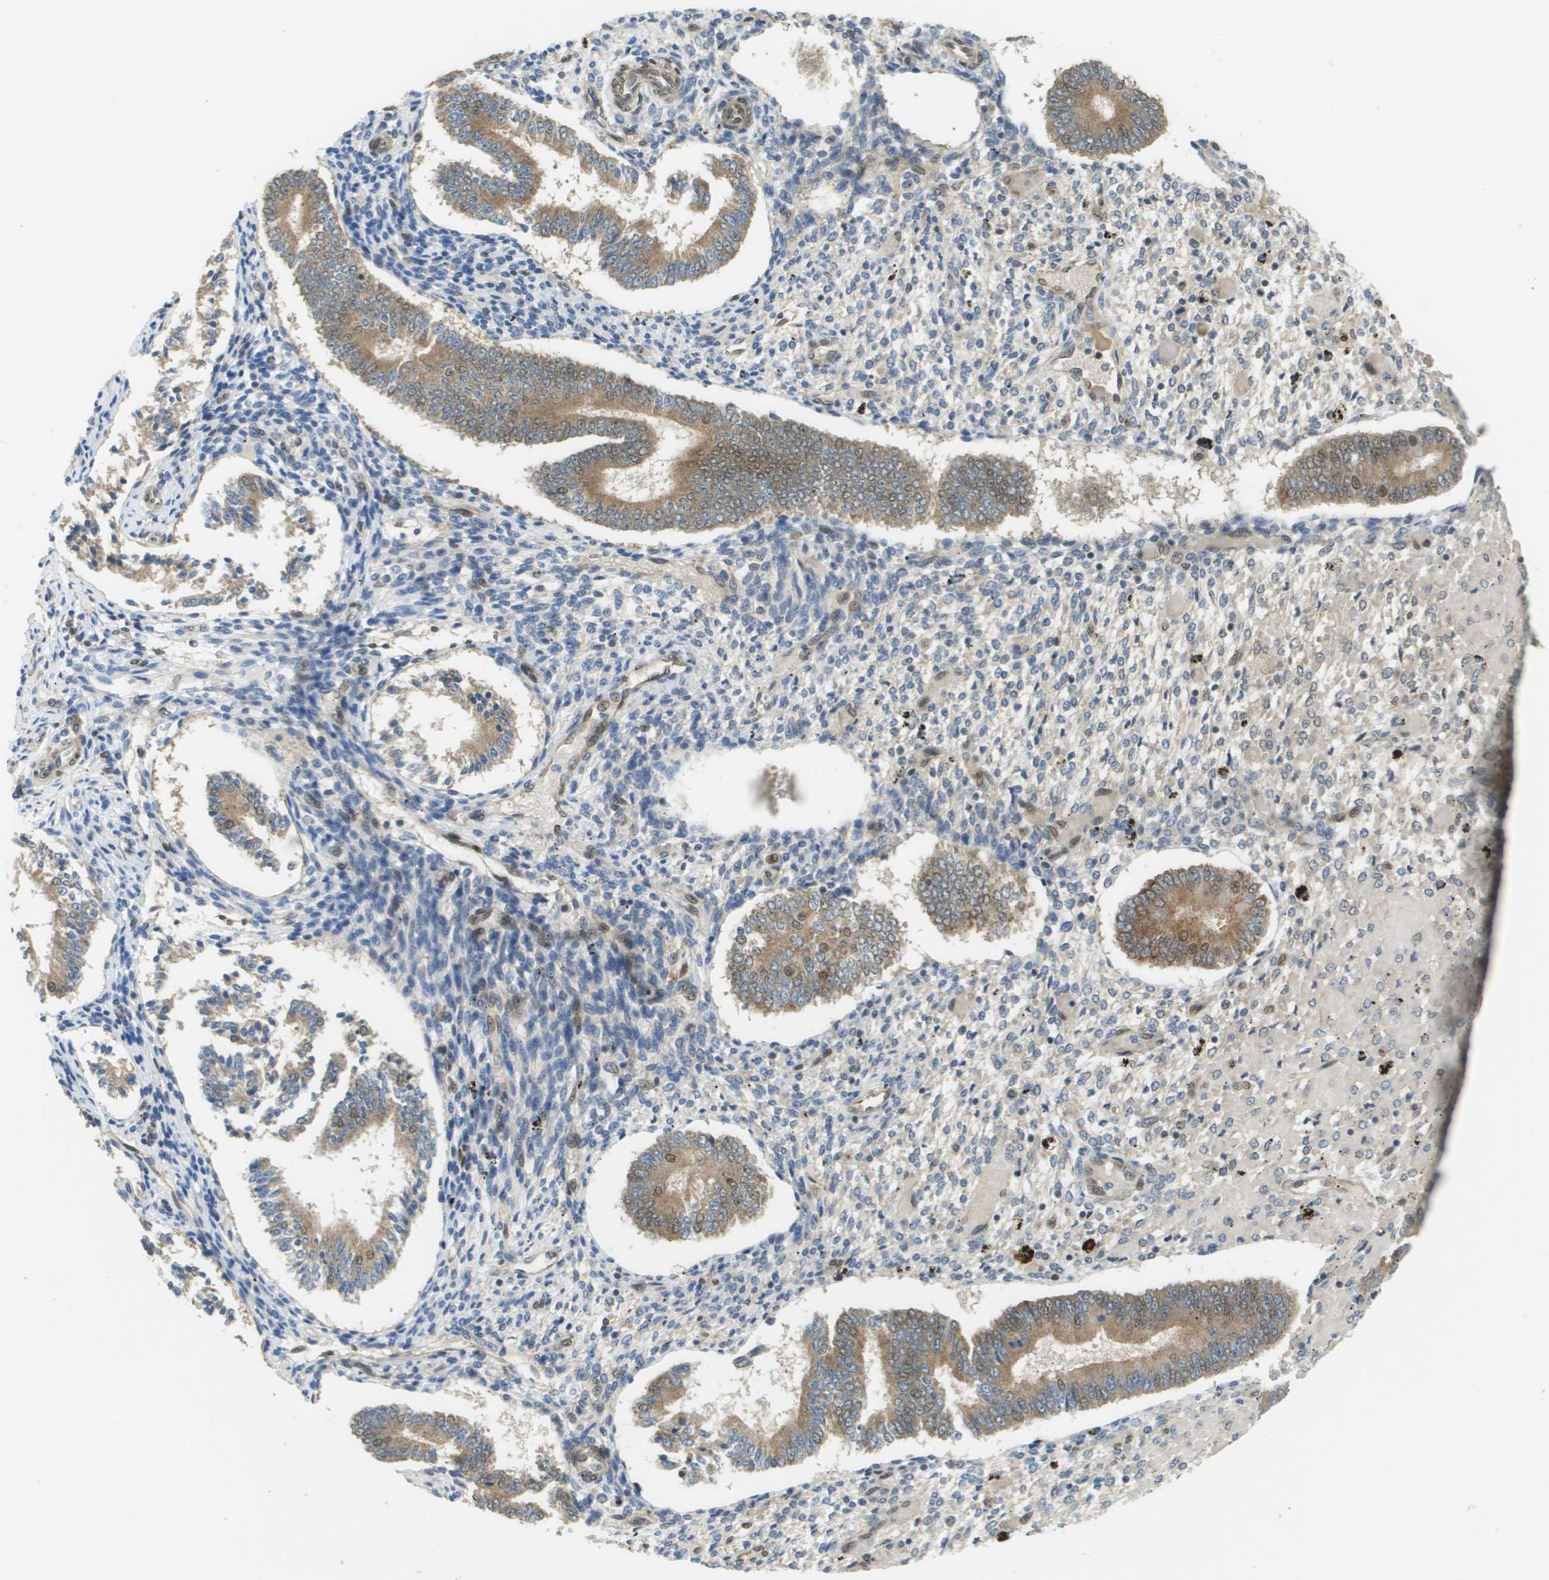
{"staining": {"intensity": "moderate", "quantity": "25%-75%", "location": "nuclear"}, "tissue": "endometrium", "cell_type": "Cells in endometrial stroma", "image_type": "normal", "snomed": [{"axis": "morphology", "description": "Normal tissue, NOS"}, {"axis": "topography", "description": "Endometrium"}], "caption": "Endometrium stained for a protein shows moderate nuclear positivity in cells in endometrial stroma. Nuclei are stained in blue.", "gene": "ARID1B", "patient": {"sex": "female", "age": 42}}